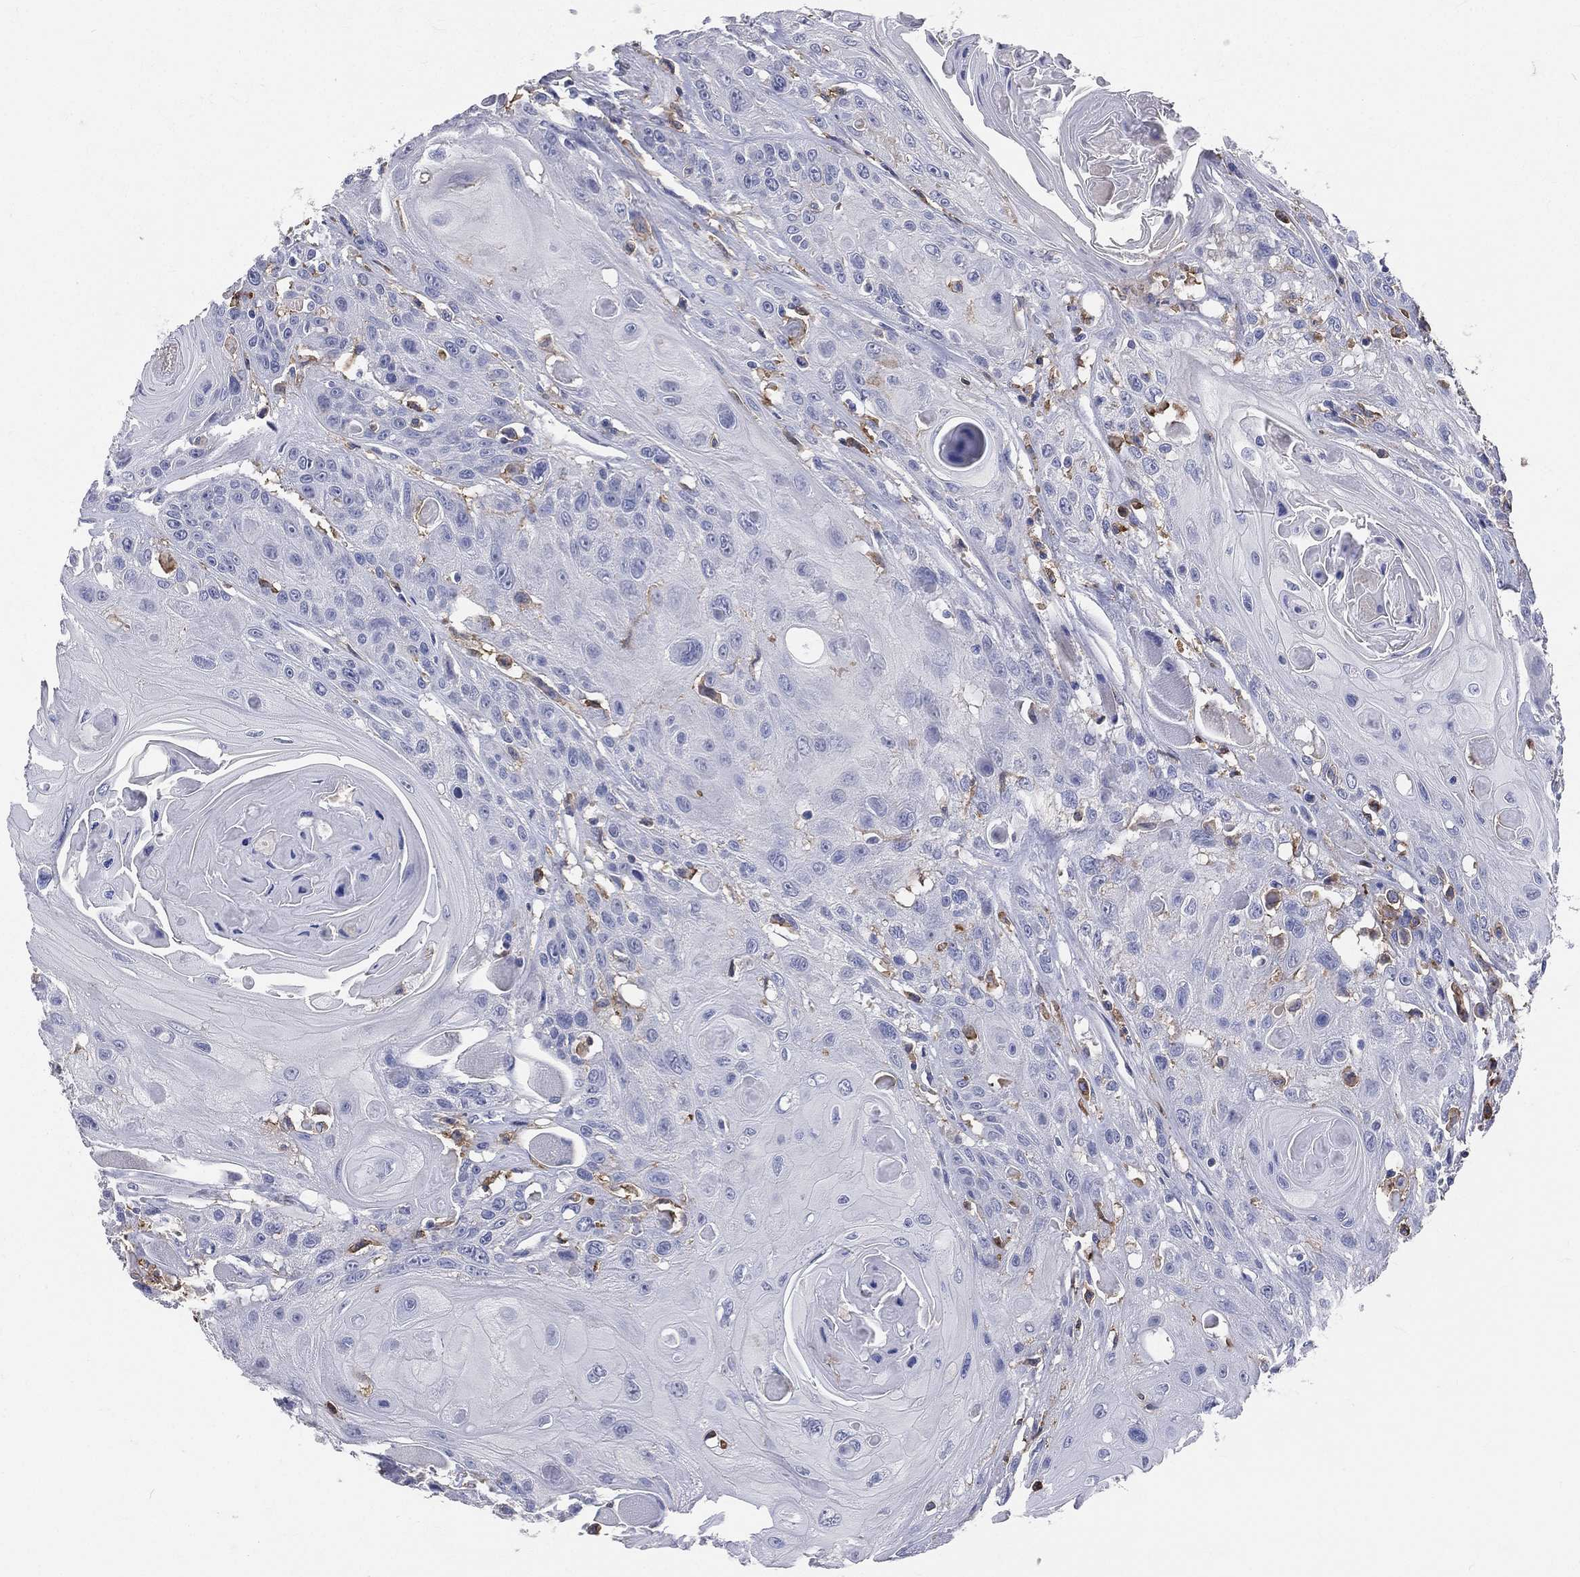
{"staining": {"intensity": "negative", "quantity": "none", "location": "none"}, "tissue": "head and neck cancer", "cell_type": "Tumor cells", "image_type": "cancer", "snomed": [{"axis": "morphology", "description": "Squamous cell carcinoma, NOS"}, {"axis": "topography", "description": "Head-Neck"}], "caption": "IHC image of neoplastic tissue: head and neck cancer stained with DAB (3,3'-diaminobenzidine) exhibits no significant protein positivity in tumor cells. (Immunohistochemistry (ihc), brightfield microscopy, high magnification).", "gene": "CD33", "patient": {"sex": "female", "age": 59}}